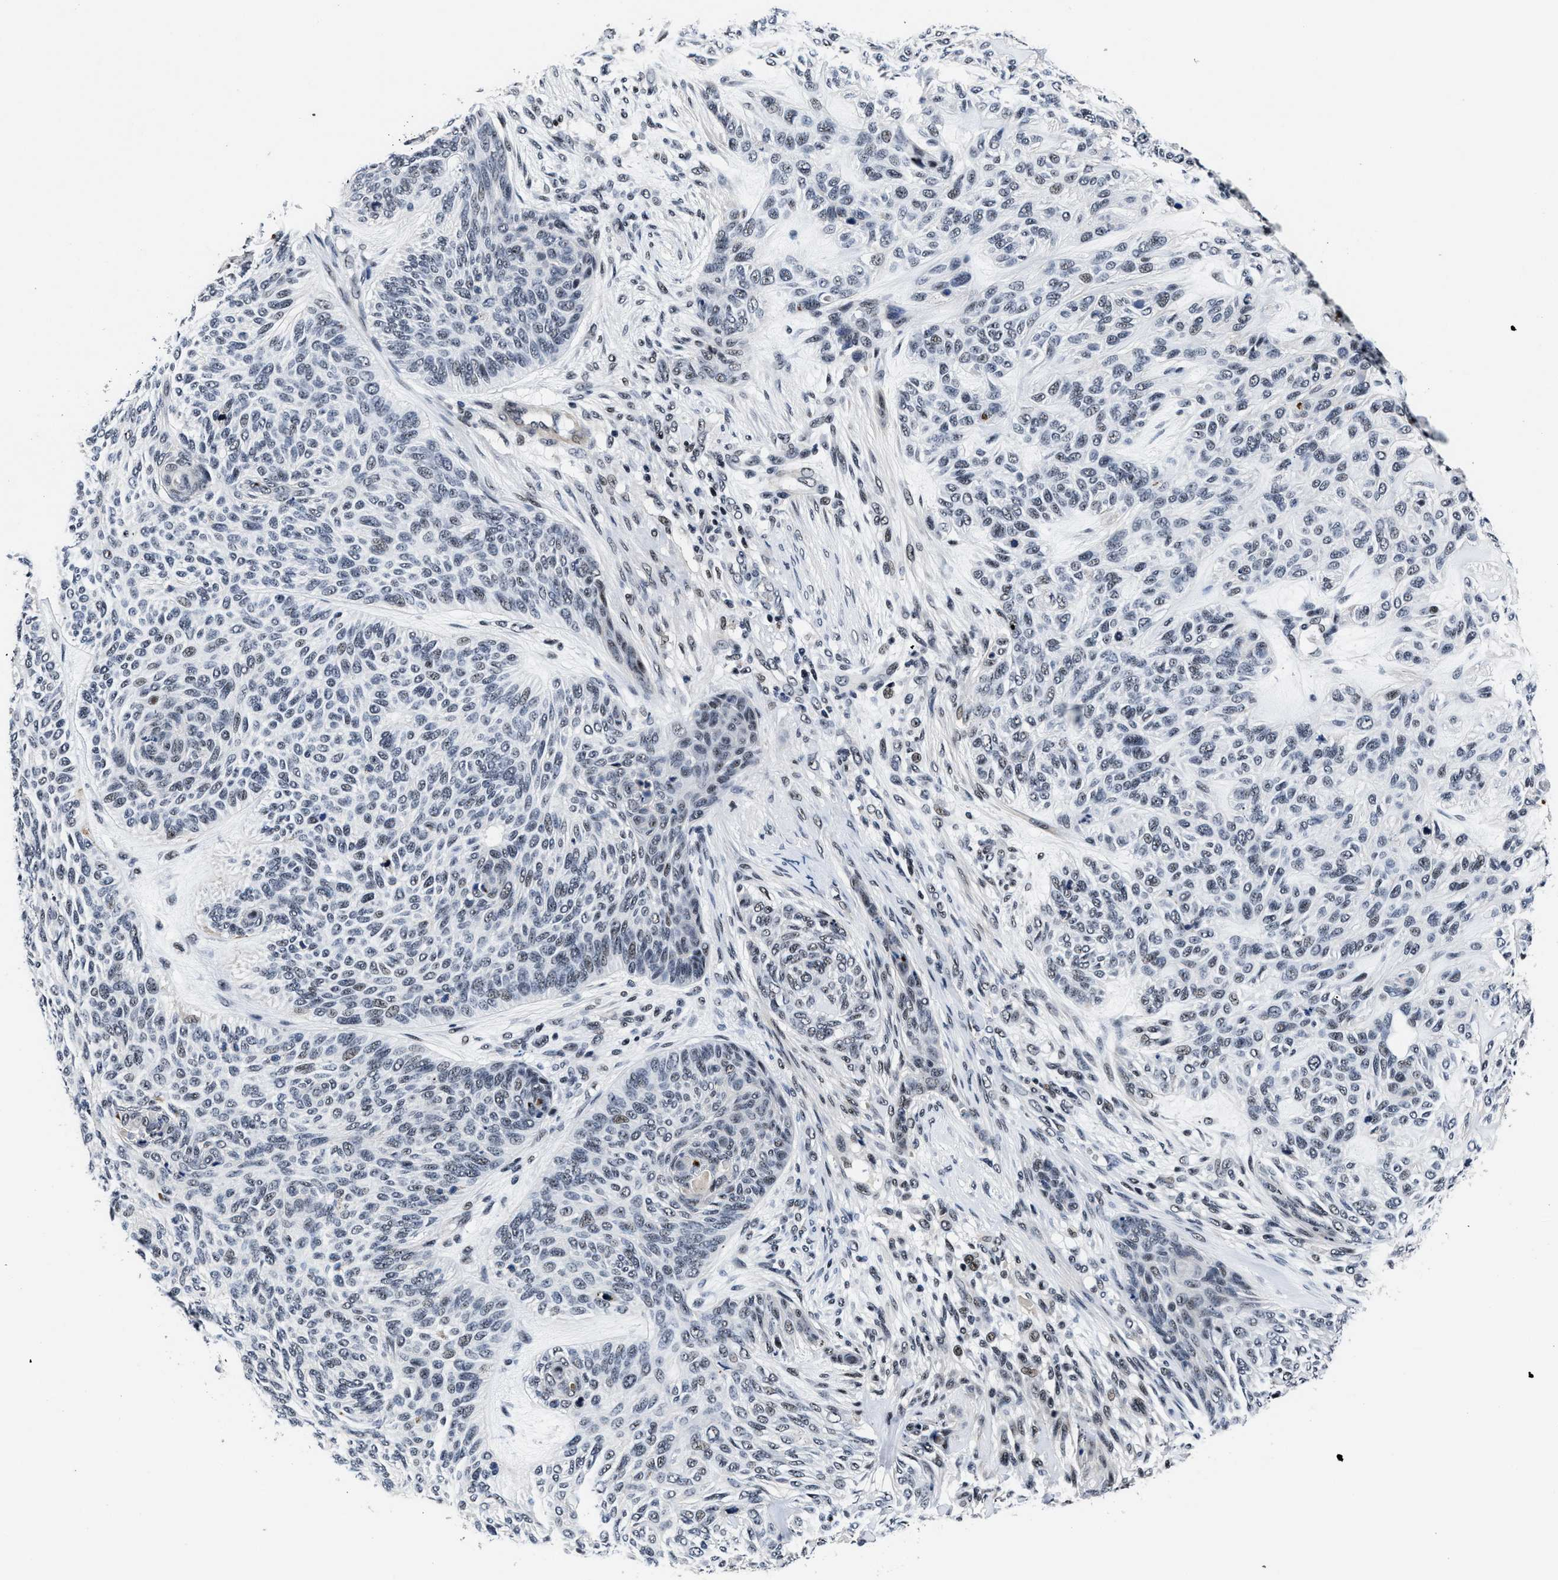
{"staining": {"intensity": "negative", "quantity": "none", "location": "none"}, "tissue": "skin cancer", "cell_type": "Tumor cells", "image_type": "cancer", "snomed": [{"axis": "morphology", "description": "Basal cell carcinoma"}, {"axis": "topography", "description": "Skin"}], "caption": "Basal cell carcinoma (skin) was stained to show a protein in brown. There is no significant expression in tumor cells. The staining is performed using DAB brown chromogen with nuclei counter-stained in using hematoxylin.", "gene": "ZNF233", "patient": {"sex": "male", "age": 55}}